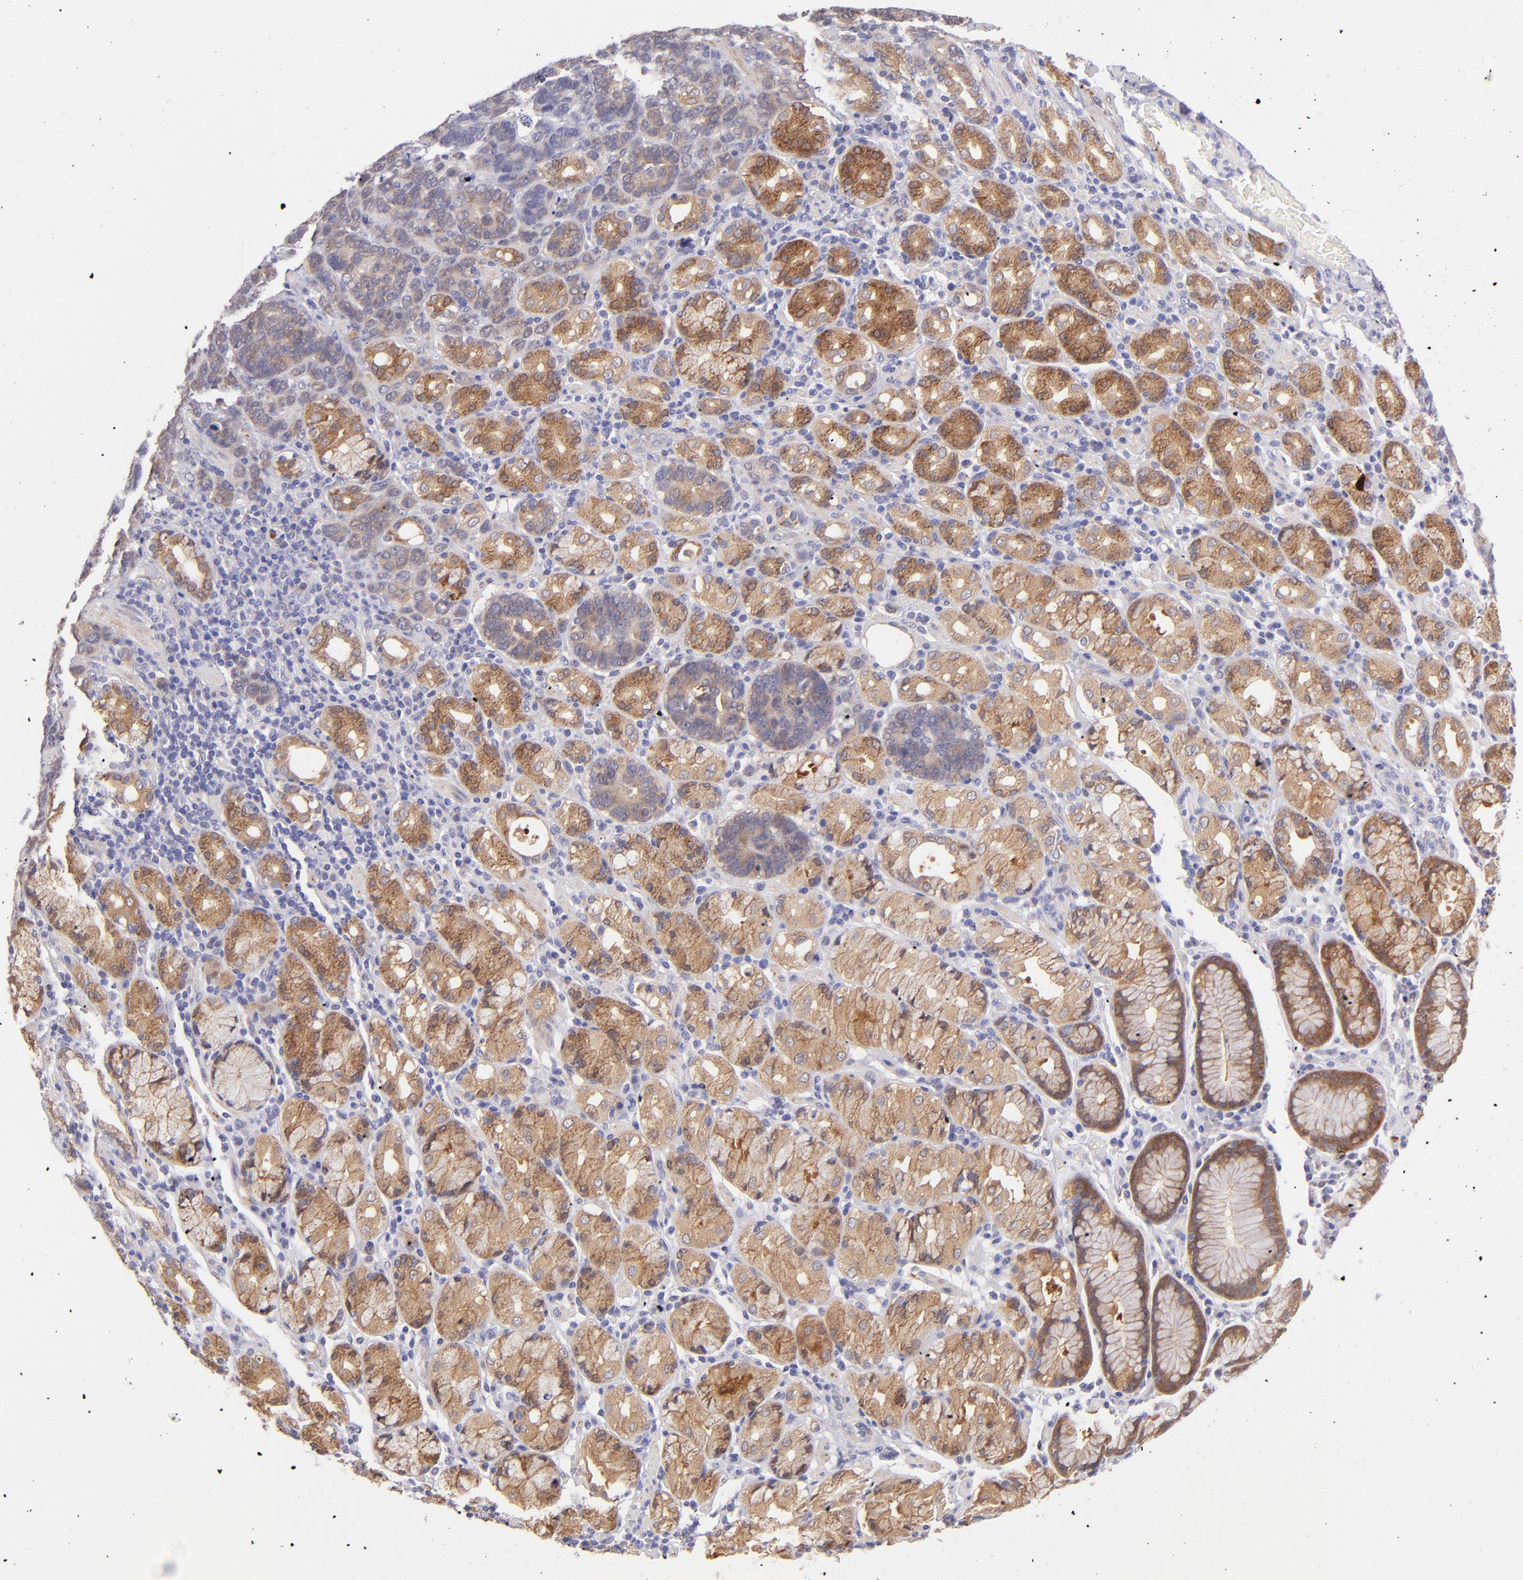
{"staining": {"intensity": "weak", "quantity": ">75%", "location": "cytoplasmic/membranous"}, "tissue": "stomach cancer", "cell_type": "Tumor cells", "image_type": "cancer", "snomed": [{"axis": "morphology", "description": "Adenocarcinoma, NOS"}, {"axis": "topography", "description": "Stomach, upper"}], "caption": "Tumor cells demonstrate low levels of weak cytoplasmic/membranous expression in about >75% of cells in human stomach cancer.", "gene": "SH2D4A", "patient": {"sex": "male", "age": 71}}